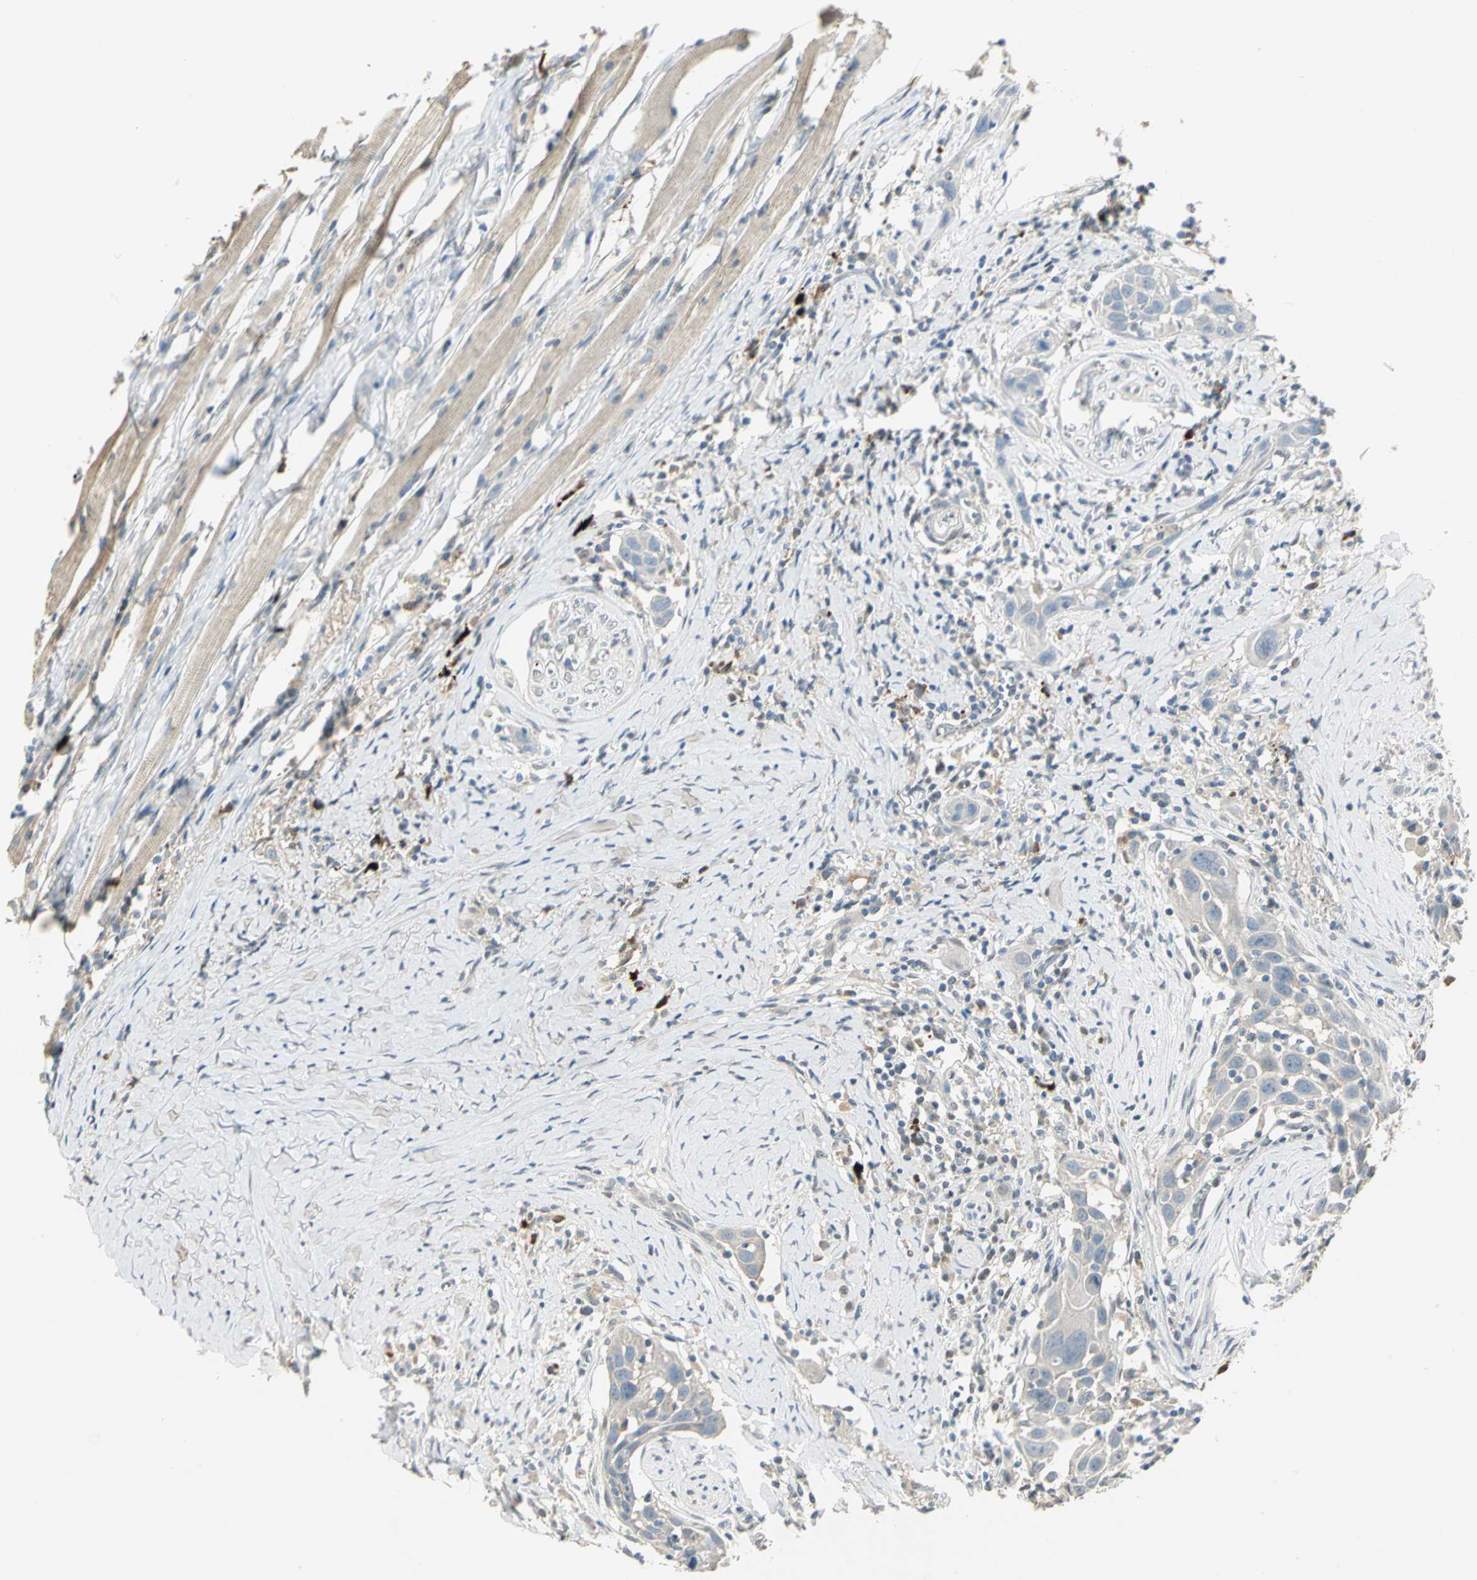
{"staining": {"intensity": "negative", "quantity": "none", "location": "none"}, "tissue": "head and neck cancer", "cell_type": "Tumor cells", "image_type": "cancer", "snomed": [{"axis": "morphology", "description": "Normal tissue, NOS"}, {"axis": "morphology", "description": "Squamous cell carcinoma, NOS"}, {"axis": "topography", "description": "Oral tissue"}, {"axis": "topography", "description": "Head-Neck"}], "caption": "High magnification brightfield microscopy of head and neck cancer stained with DAB (brown) and counterstained with hematoxylin (blue): tumor cells show no significant positivity.", "gene": "PROC", "patient": {"sex": "female", "age": 50}}